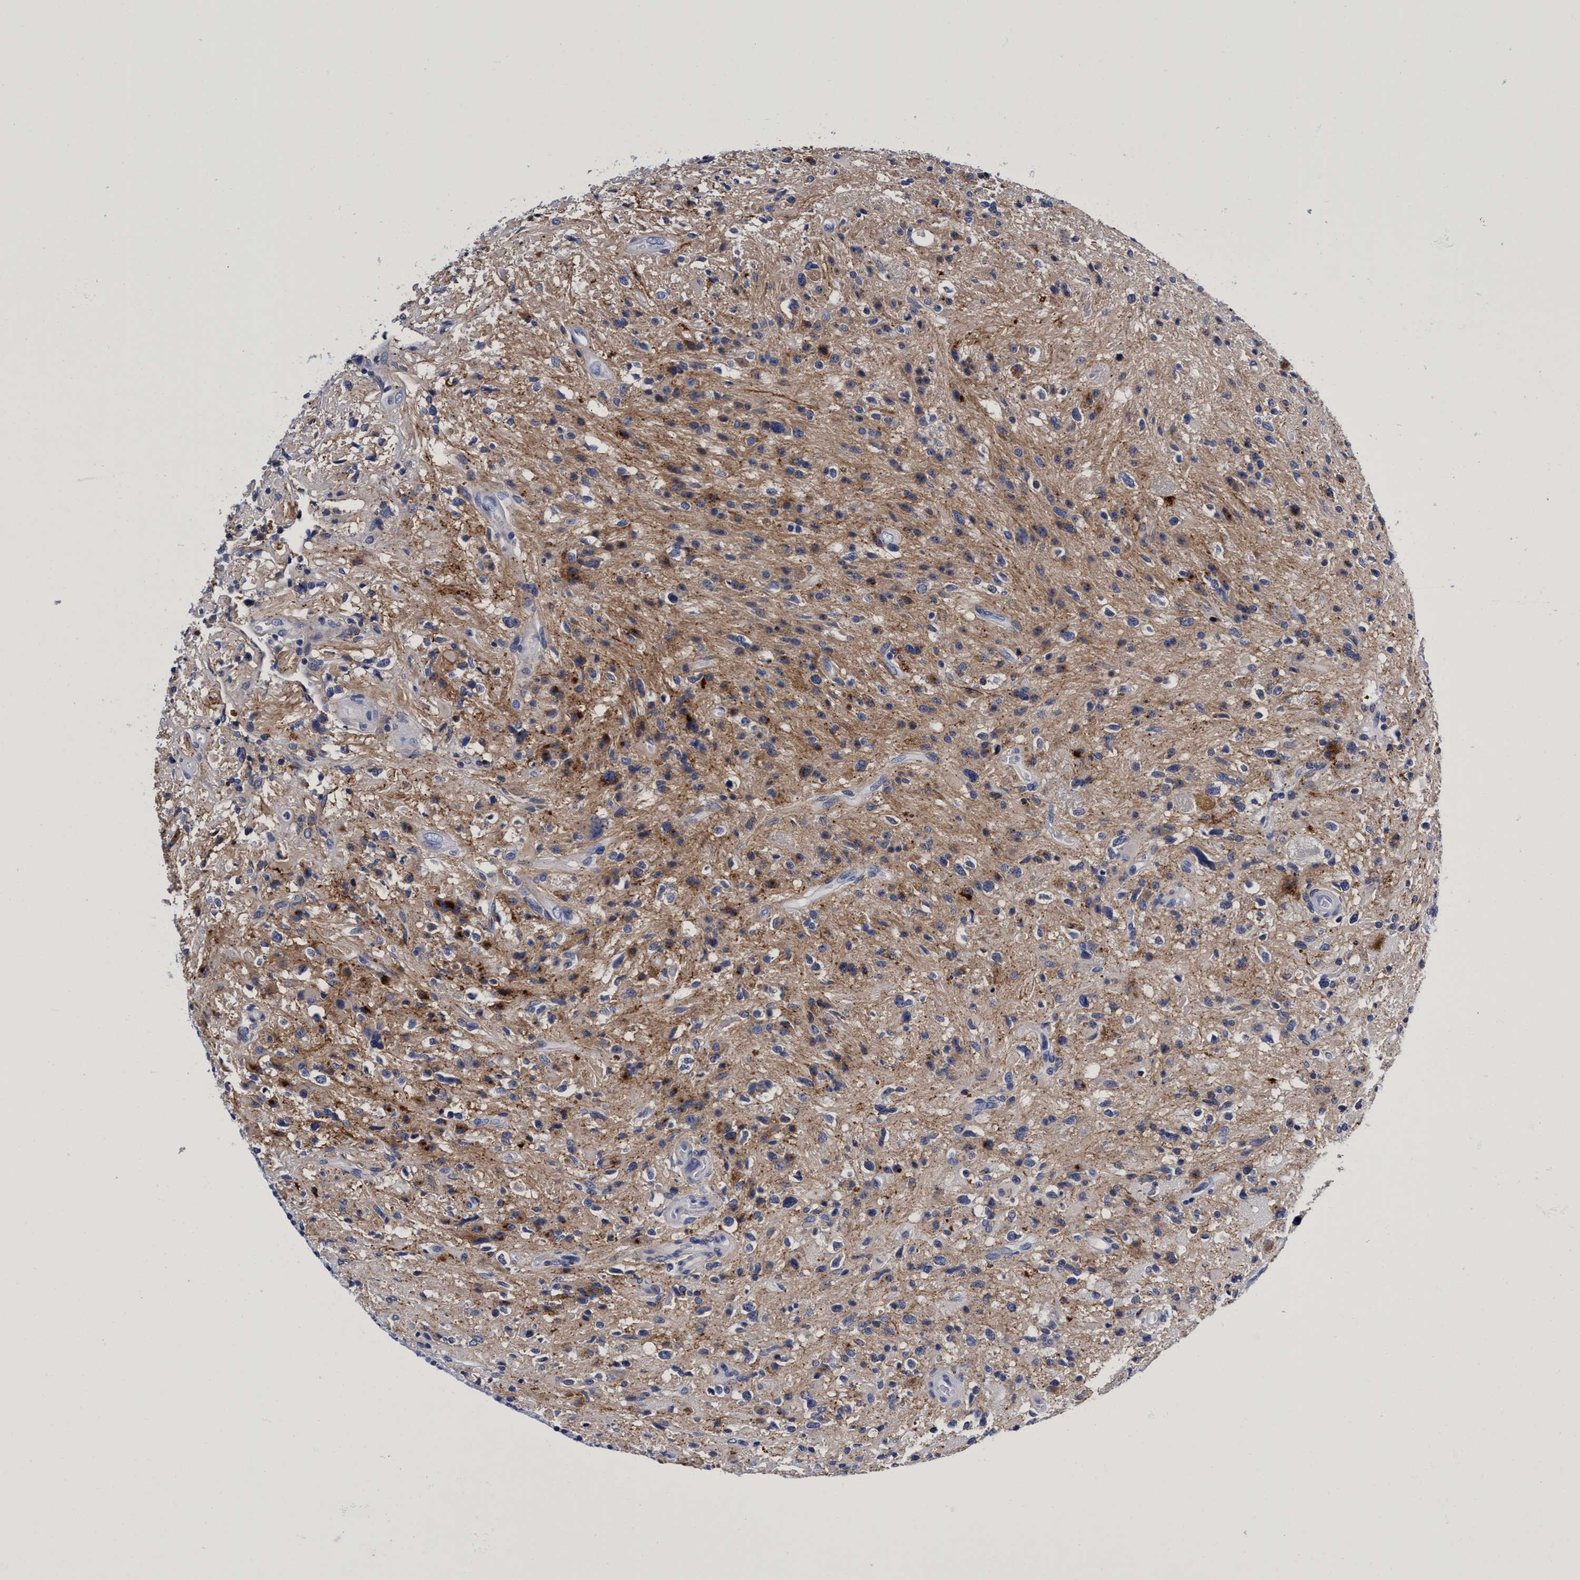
{"staining": {"intensity": "weak", "quantity": "<25%", "location": "cytoplasmic/membranous"}, "tissue": "glioma", "cell_type": "Tumor cells", "image_type": "cancer", "snomed": [{"axis": "morphology", "description": "Glioma, malignant, High grade"}, {"axis": "topography", "description": "Brain"}], "caption": "This is a histopathology image of IHC staining of glioma, which shows no positivity in tumor cells.", "gene": "PLPPR1", "patient": {"sex": "male", "age": 33}}